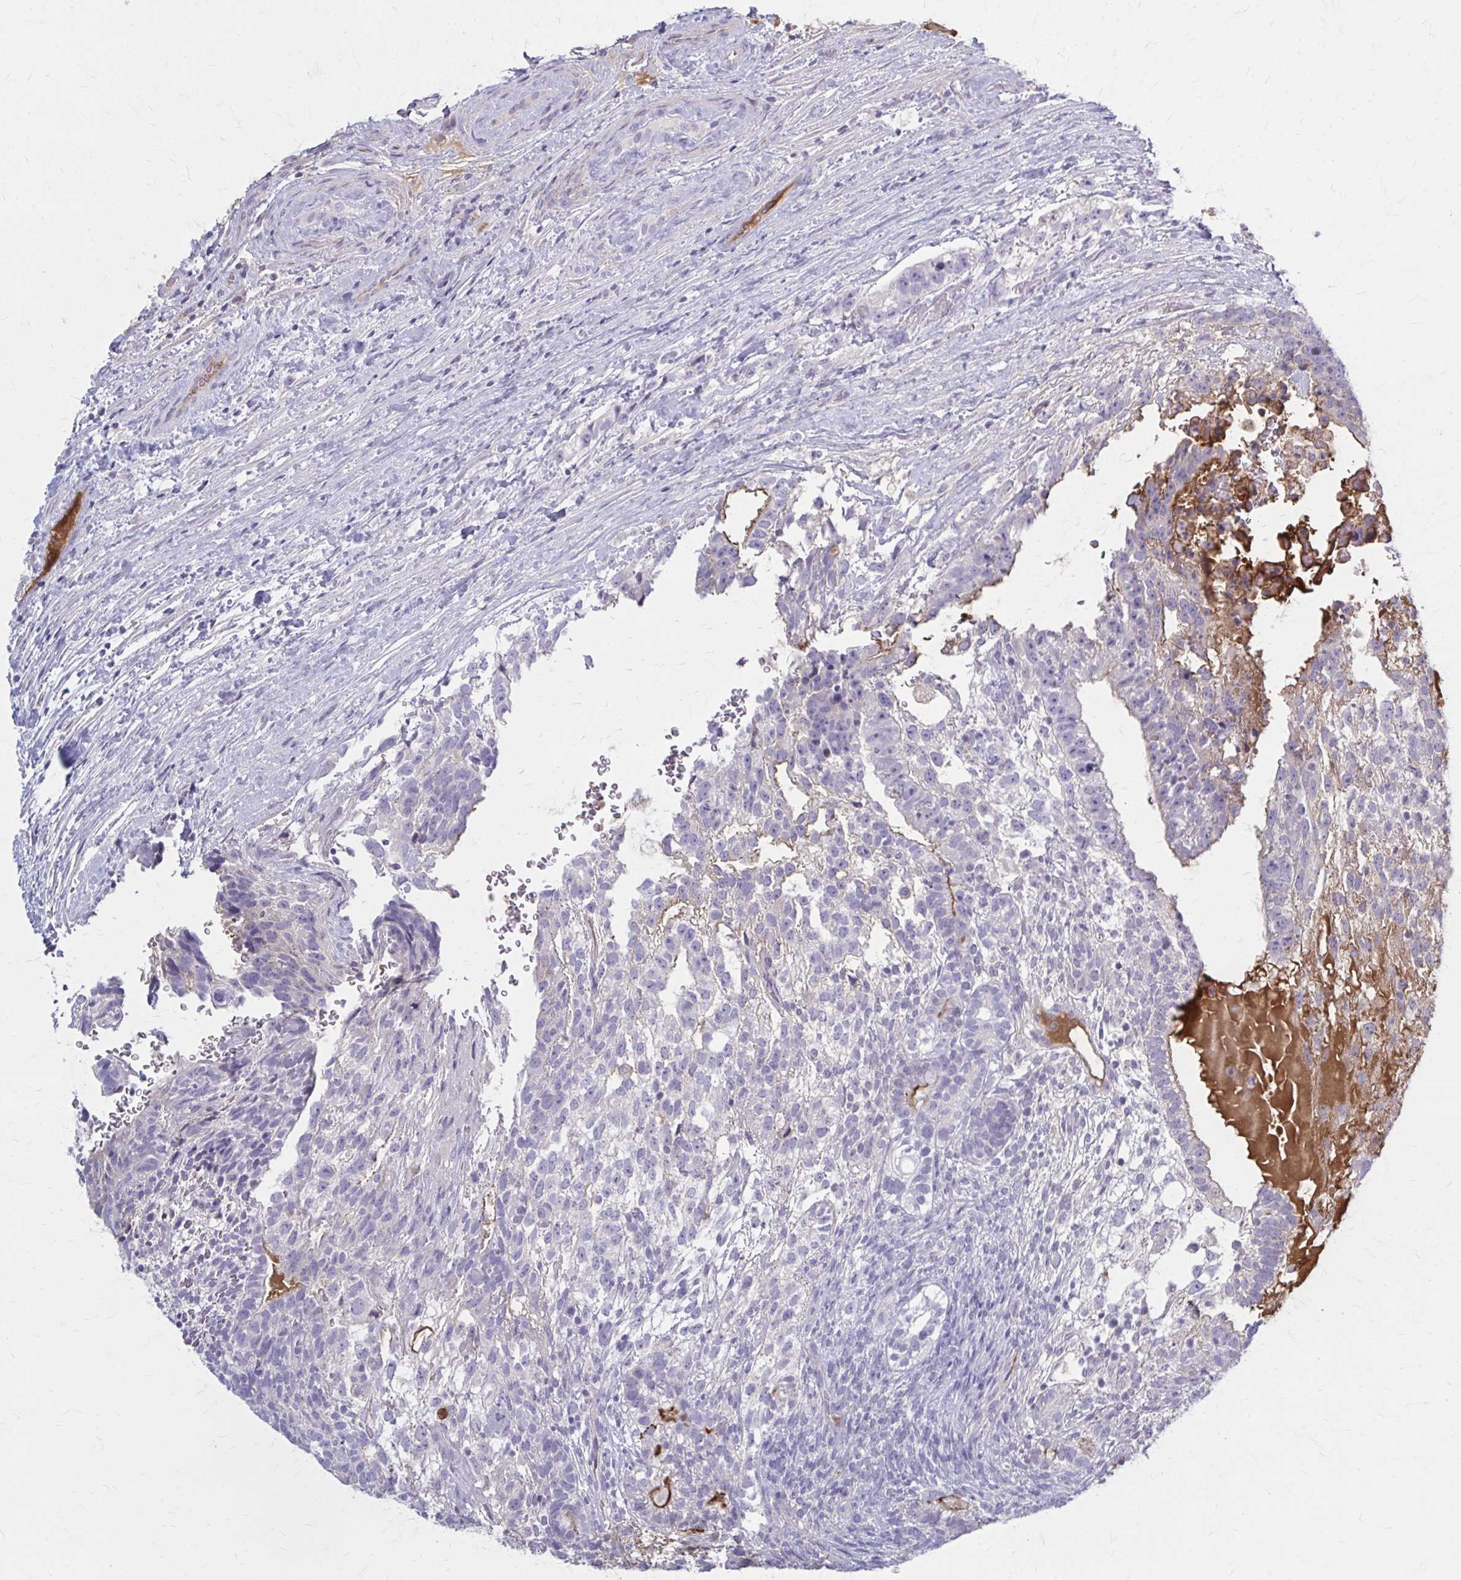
{"staining": {"intensity": "negative", "quantity": "none", "location": "none"}, "tissue": "testis cancer", "cell_type": "Tumor cells", "image_type": "cancer", "snomed": [{"axis": "morphology", "description": "Seminoma, NOS"}, {"axis": "morphology", "description": "Carcinoma, Embryonal, NOS"}, {"axis": "topography", "description": "Testis"}], "caption": "Testis cancer stained for a protein using immunohistochemistry (IHC) displays no expression tumor cells.", "gene": "SERPIND1", "patient": {"sex": "male", "age": 41}}